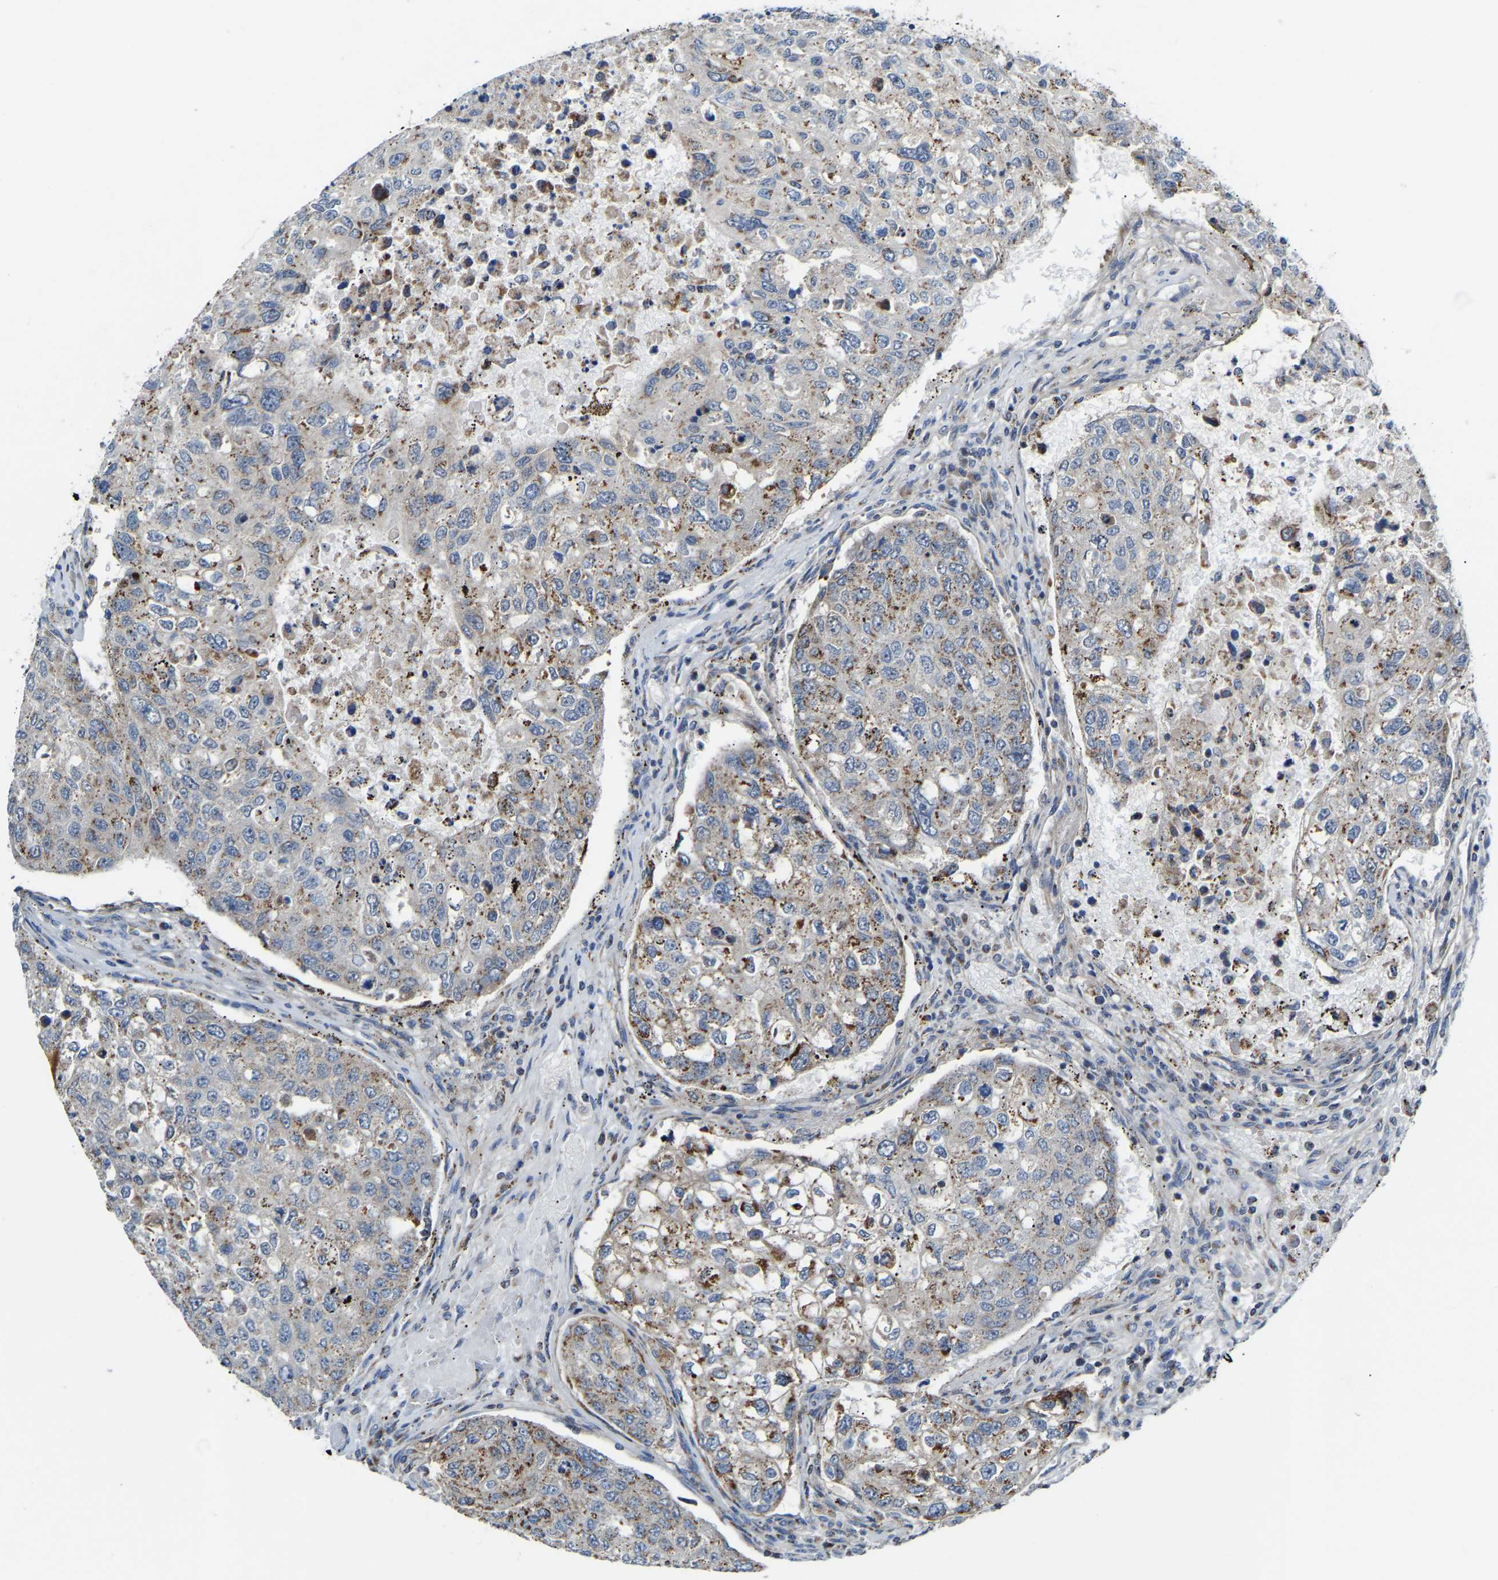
{"staining": {"intensity": "moderate", "quantity": "25%-75%", "location": "cytoplasmic/membranous"}, "tissue": "urothelial cancer", "cell_type": "Tumor cells", "image_type": "cancer", "snomed": [{"axis": "morphology", "description": "Urothelial carcinoma, High grade"}, {"axis": "topography", "description": "Lymph node"}, {"axis": "topography", "description": "Urinary bladder"}], "caption": "An image of high-grade urothelial carcinoma stained for a protein reveals moderate cytoplasmic/membranous brown staining in tumor cells.", "gene": "CANT1", "patient": {"sex": "male", "age": 51}}